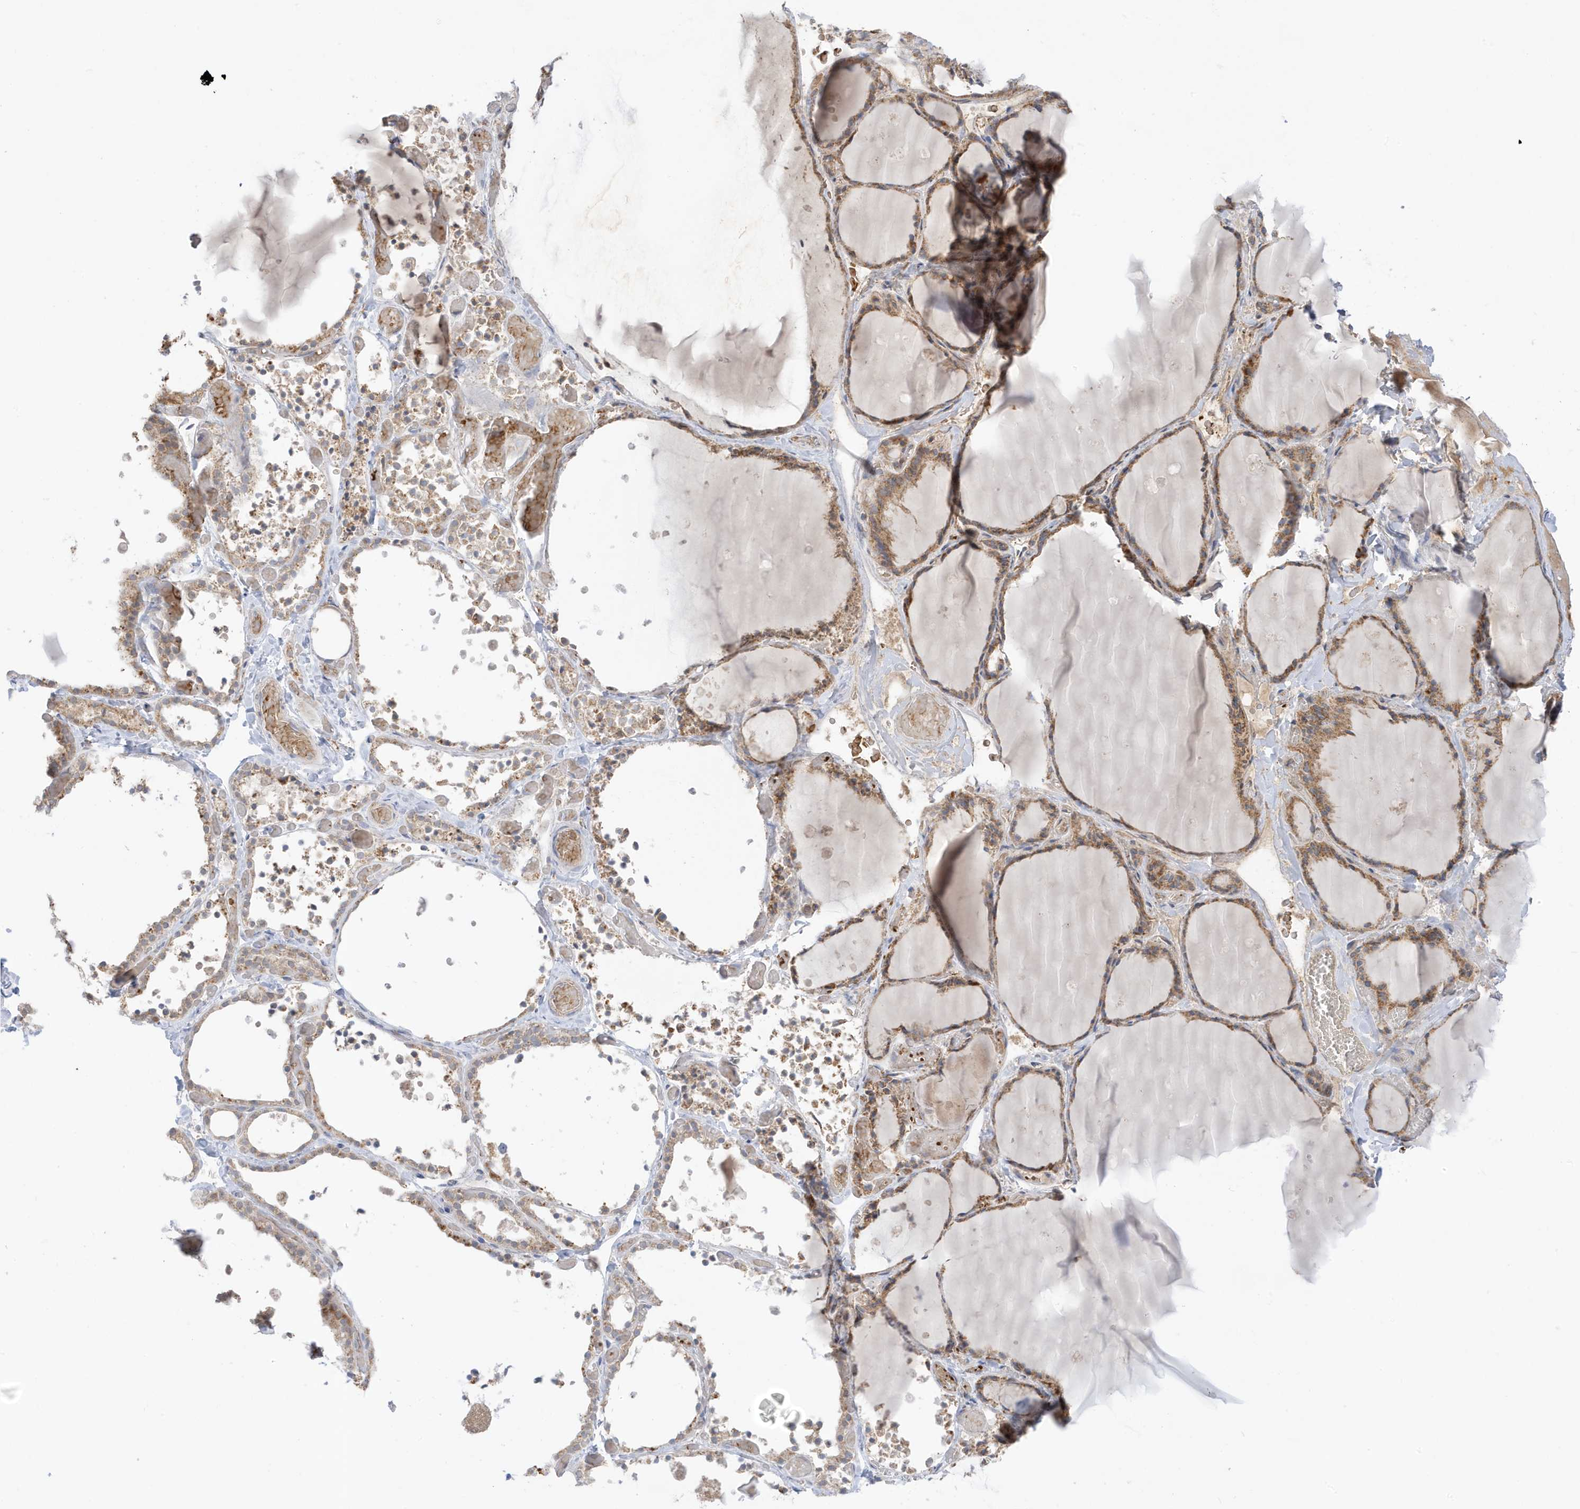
{"staining": {"intensity": "moderate", "quantity": ">75%", "location": "cytoplasmic/membranous"}, "tissue": "thyroid gland", "cell_type": "Glandular cells", "image_type": "normal", "snomed": [{"axis": "morphology", "description": "Normal tissue, NOS"}, {"axis": "topography", "description": "Thyroid gland"}], "caption": "IHC of benign thyroid gland demonstrates medium levels of moderate cytoplasmic/membranous staining in approximately >75% of glandular cells. (IHC, brightfield microscopy, high magnification).", "gene": "NPPC", "patient": {"sex": "female", "age": 44}}